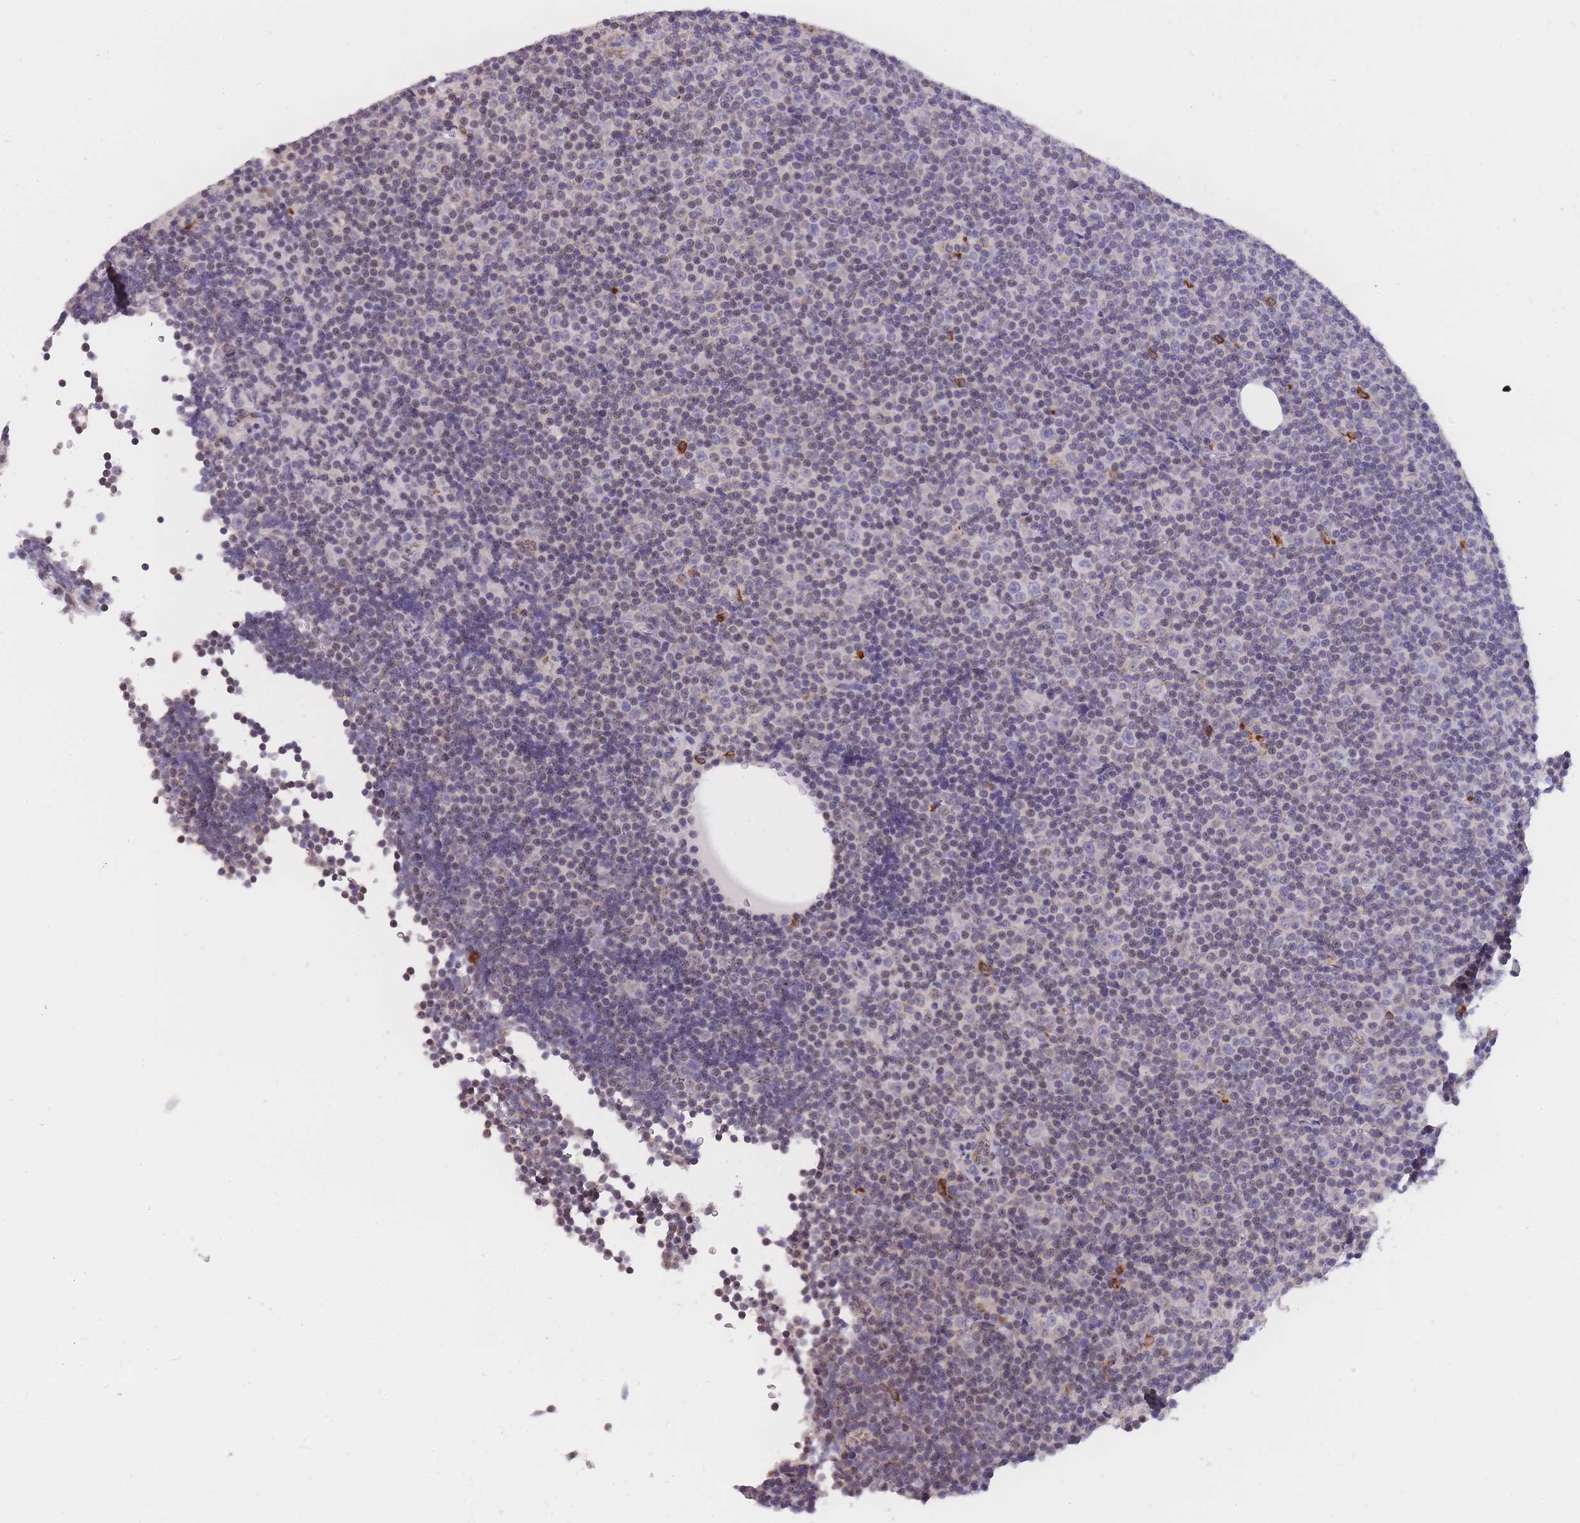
{"staining": {"intensity": "negative", "quantity": "none", "location": "none"}, "tissue": "lymphoma", "cell_type": "Tumor cells", "image_type": "cancer", "snomed": [{"axis": "morphology", "description": "Malignant lymphoma, non-Hodgkin's type, Low grade"}, {"axis": "topography", "description": "Lymph node"}], "caption": "Lymphoma was stained to show a protein in brown. There is no significant positivity in tumor cells.", "gene": "ZNF662", "patient": {"sex": "female", "age": 67}}